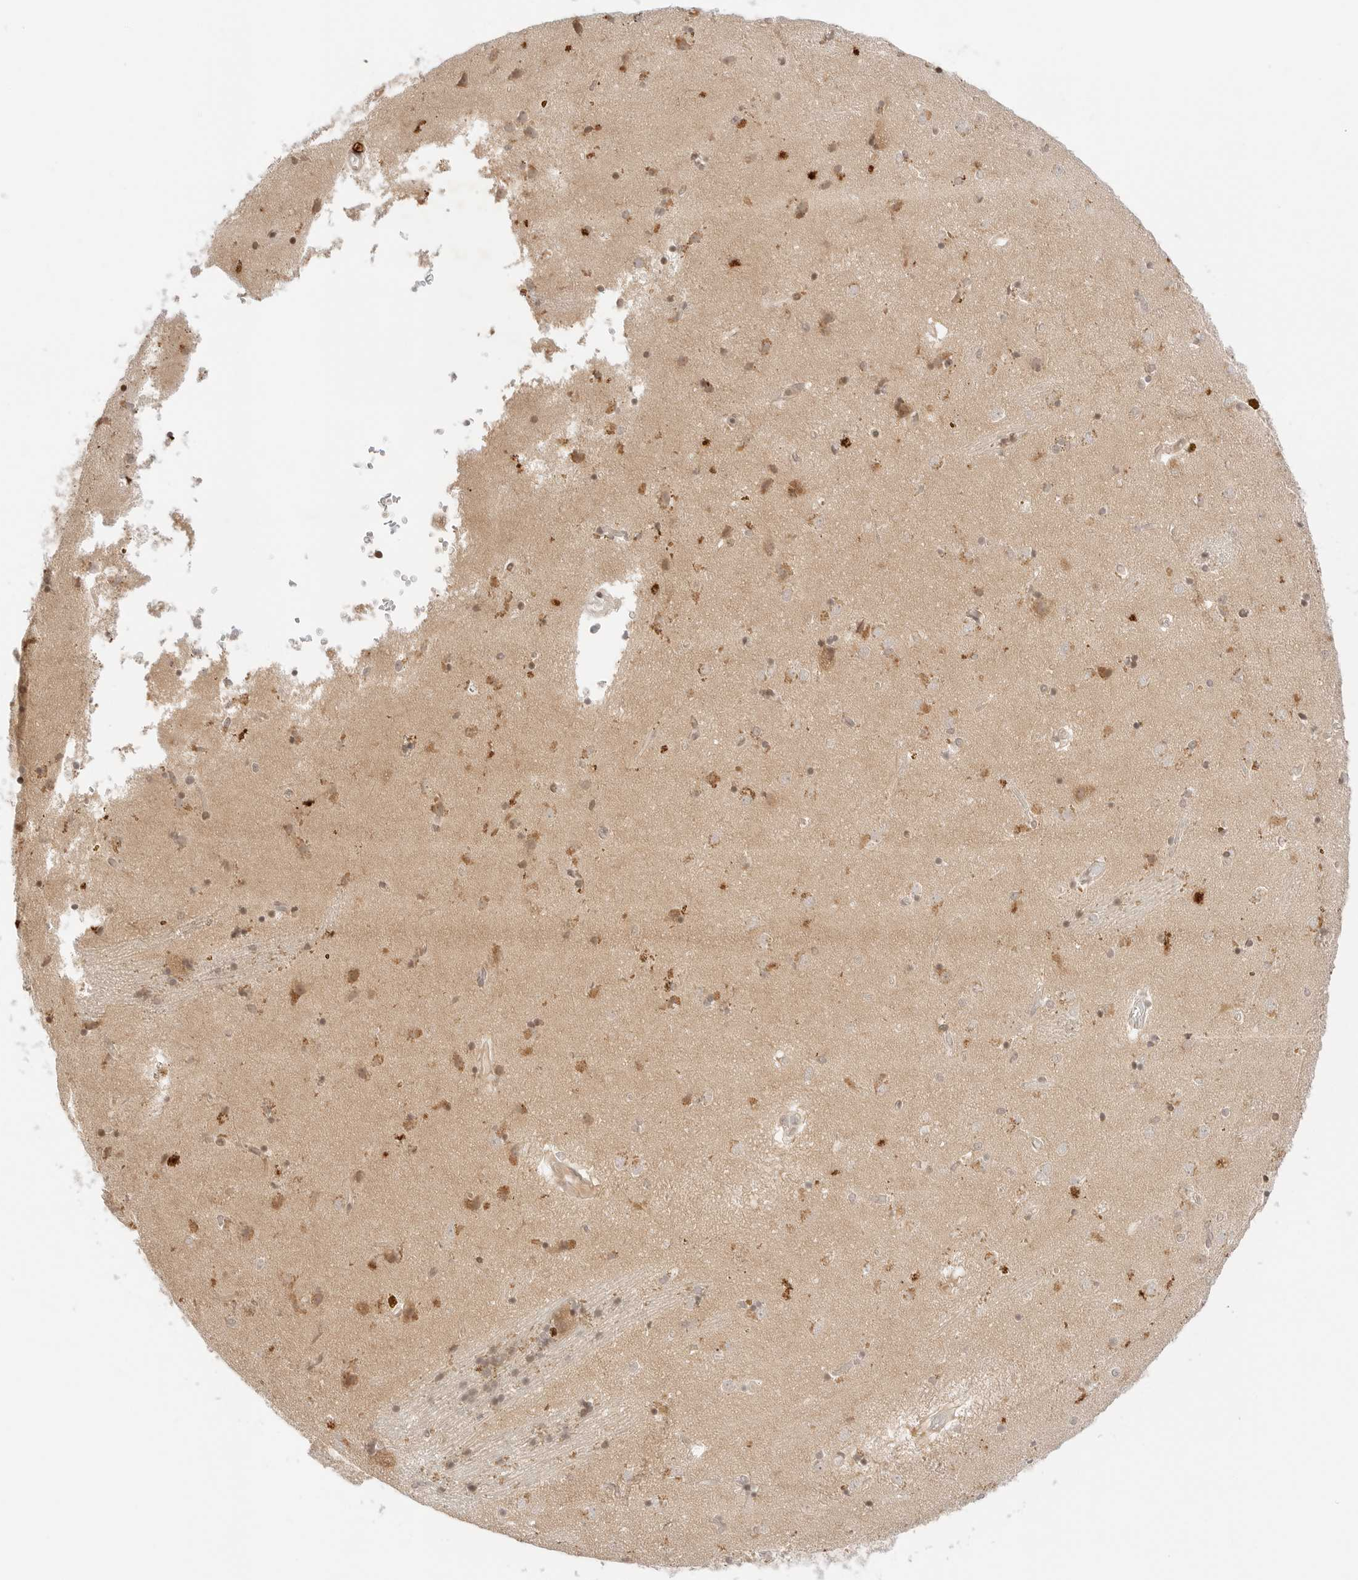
{"staining": {"intensity": "moderate", "quantity": "25%-75%", "location": "nuclear"}, "tissue": "caudate", "cell_type": "Glial cells", "image_type": "normal", "snomed": [{"axis": "morphology", "description": "Normal tissue, NOS"}, {"axis": "topography", "description": "Lateral ventricle wall"}], "caption": "Immunohistochemistry histopathology image of unremarkable human caudate stained for a protein (brown), which shows medium levels of moderate nuclear staining in approximately 25%-75% of glial cells.", "gene": "RPS6KL1", "patient": {"sex": "male", "age": 70}}